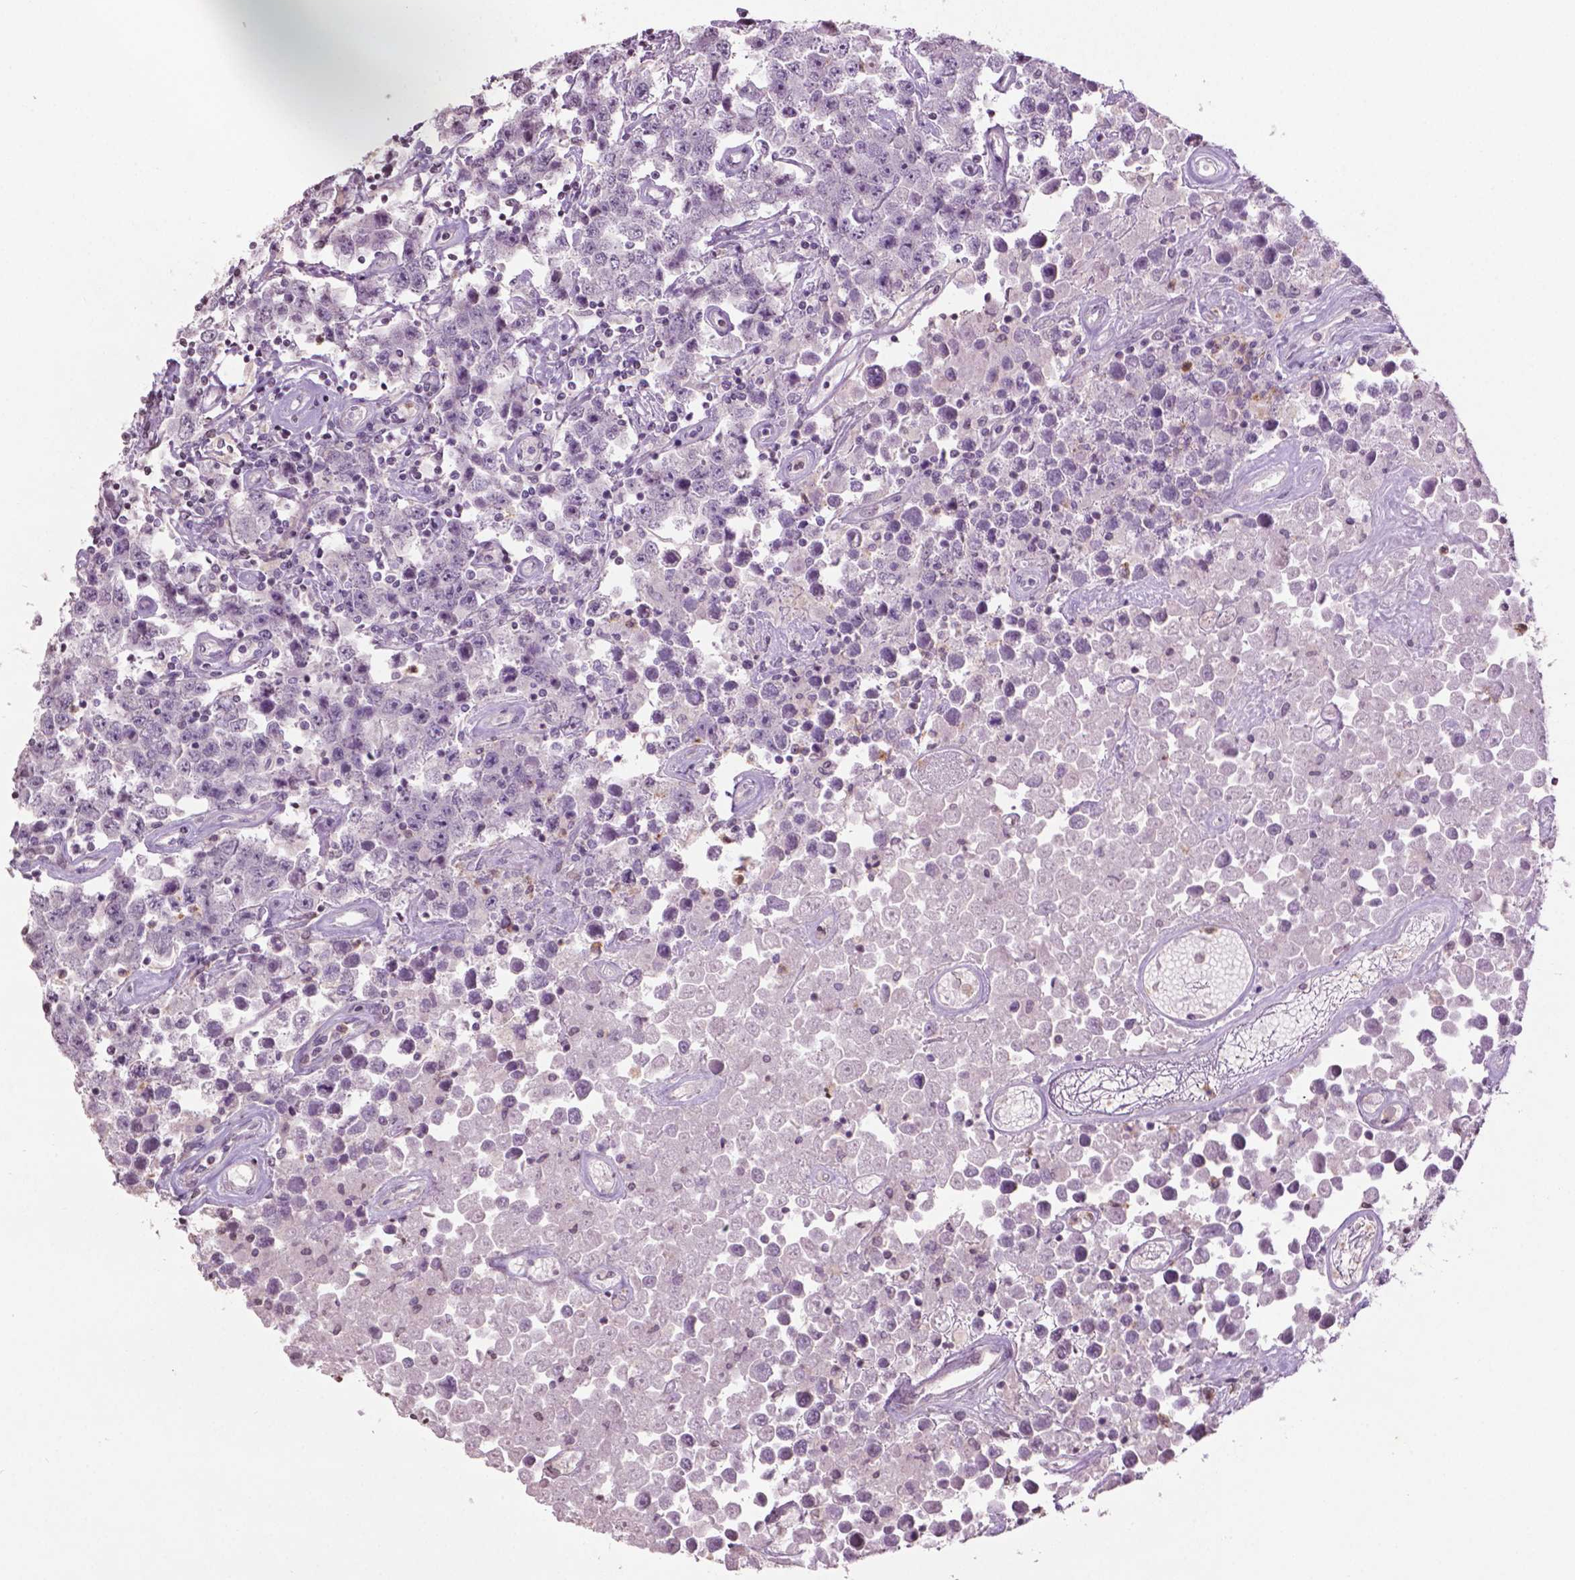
{"staining": {"intensity": "negative", "quantity": "none", "location": "none"}, "tissue": "testis cancer", "cell_type": "Tumor cells", "image_type": "cancer", "snomed": [{"axis": "morphology", "description": "Seminoma, NOS"}, {"axis": "topography", "description": "Testis"}], "caption": "Histopathology image shows no protein expression in tumor cells of testis cancer tissue.", "gene": "NTNG2", "patient": {"sex": "male", "age": 52}}